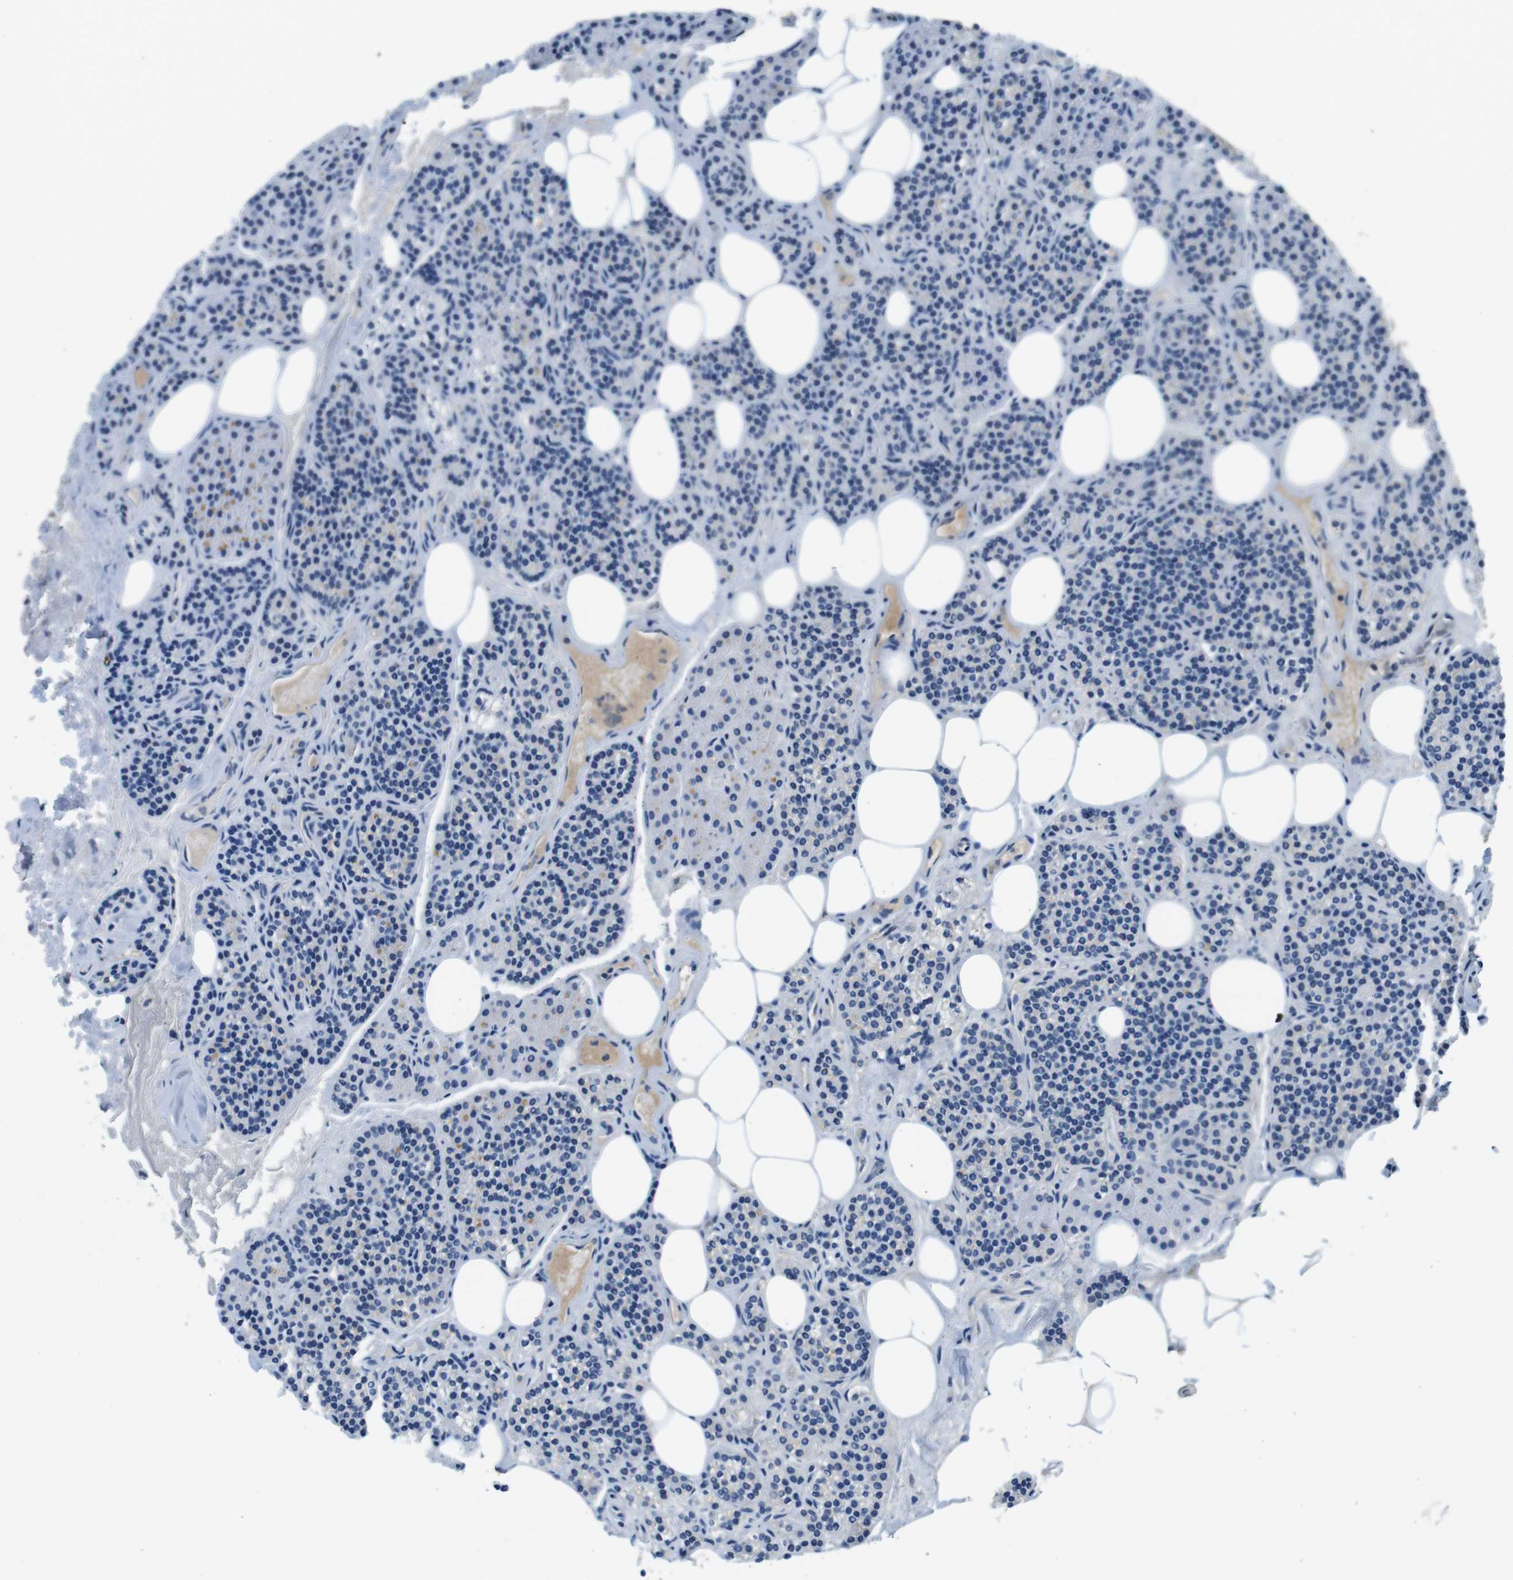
{"staining": {"intensity": "moderate", "quantity": "<25%", "location": "cytoplasmic/membranous"}, "tissue": "parathyroid gland", "cell_type": "Glandular cells", "image_type": "normal", "snomed": [{"axis": "morphology", "description": "Normal tissue, NOS"}, {"axis": "morphology", "description": "Adenoma, NOS"}, {"axis": "topography", "description": "Parathyroid gland"}], "caption": "The histopathology image shows a brown stain indicating the presence of a protein in the cytoplasmic/membranous of glandular cells in parathyroid gland. (IHC, brightfield microscopy, high magnification).", "gene": "IGHD", "patient": {"sex": "female", "age": 74}}